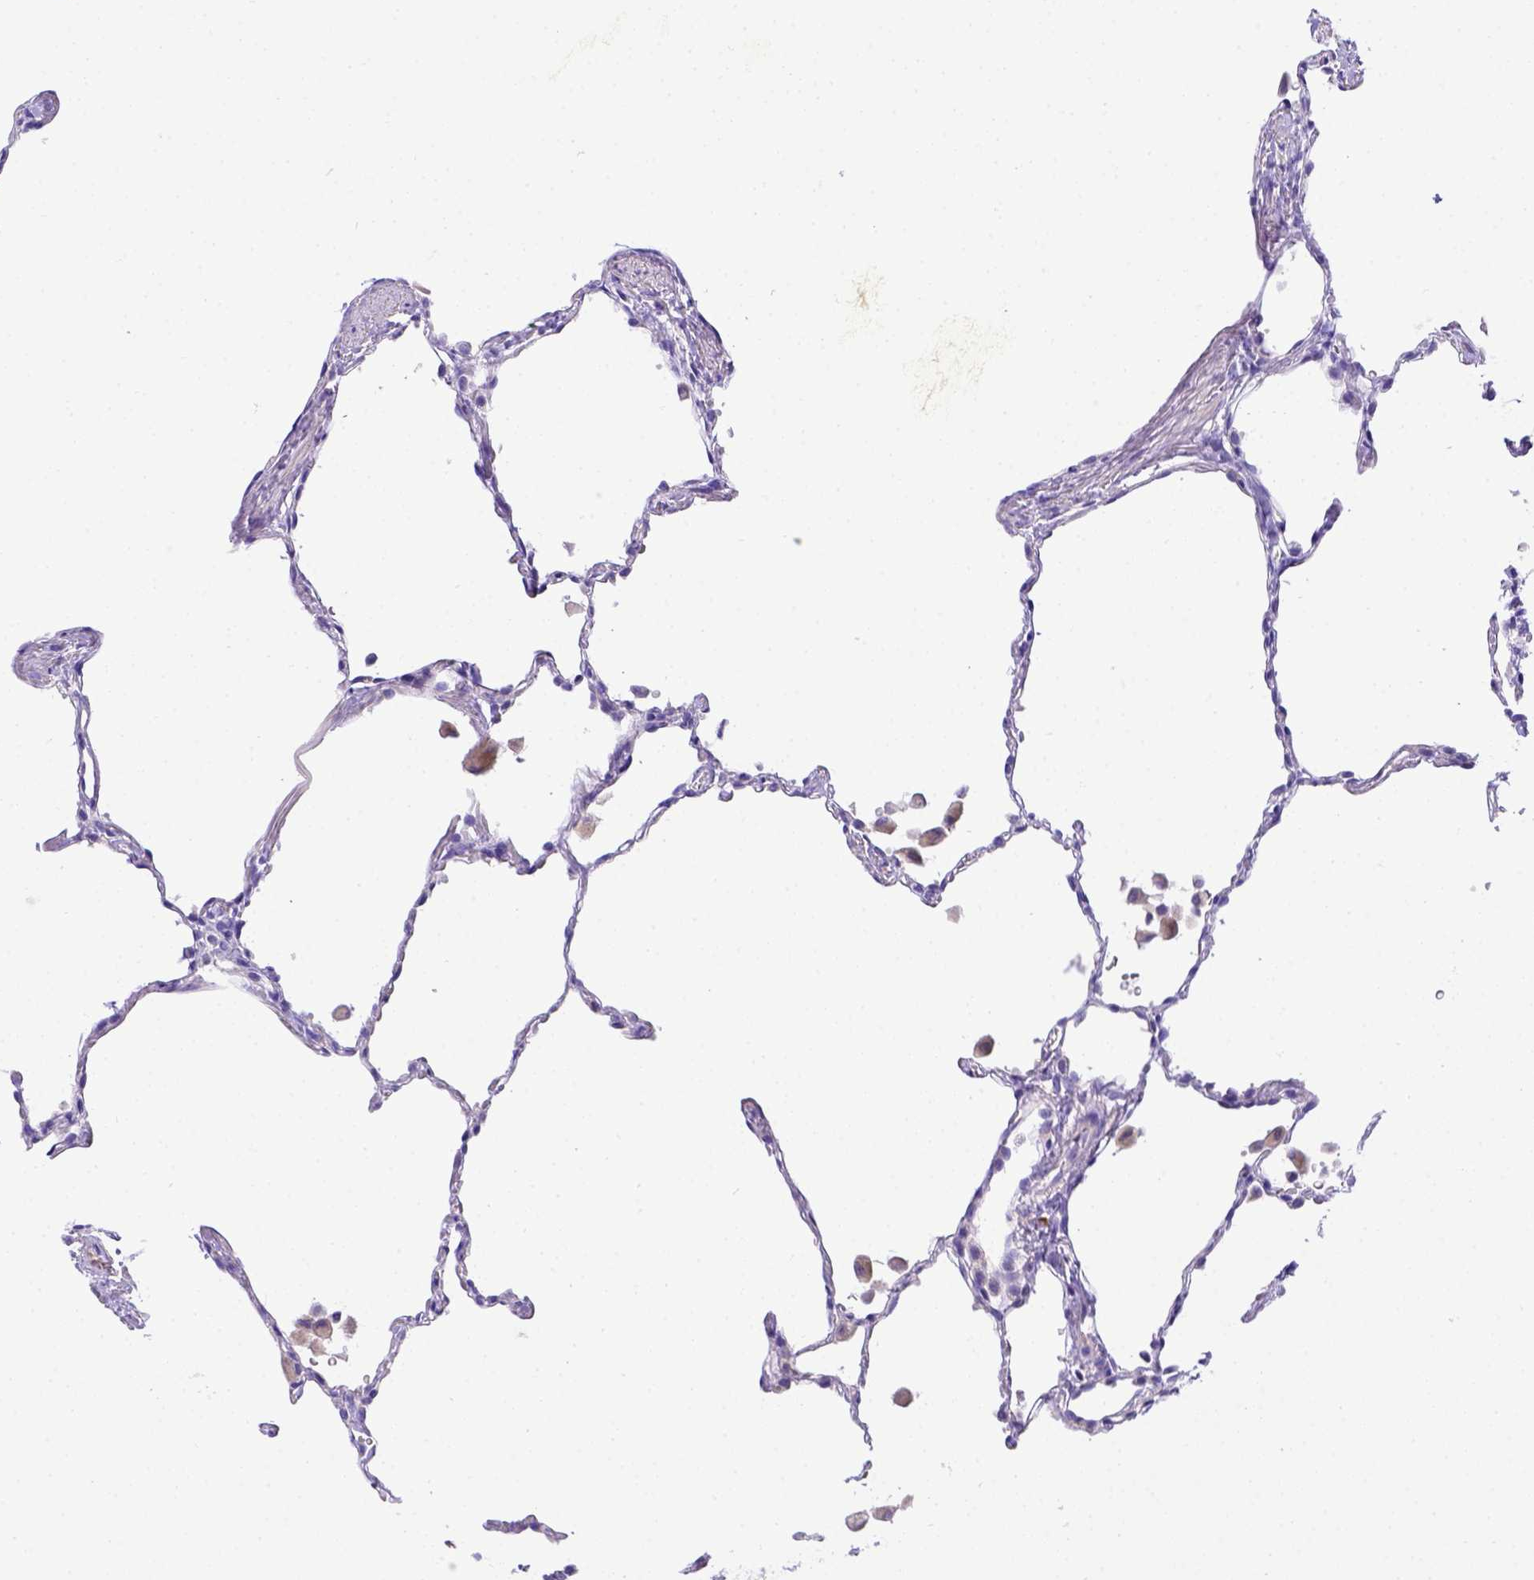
{"staining": {"intensity": "negative", "quantity": "none", "location": "none"}, "tissue": "lung", "cell_type": "Alveolar cells", "image_type": "normal", "snomed": [{"axis": "morphology", "description": "Normal tissue, NOS"}, {"axis": "topography", "description": "Lung"}], "caption": "DAB (3,3'-diaminobenzidine) immunohistochemical staining of unremarkable human lung shows no significant positivity in alveolar cells. The staining was performed using DAB to visualize the protein expression in brown, while the nuclei were stained in blue with hematoxylin (Magnification: 20x).", "gene": "CFAP300", "patient": {"sex": "female", "age": 47}}